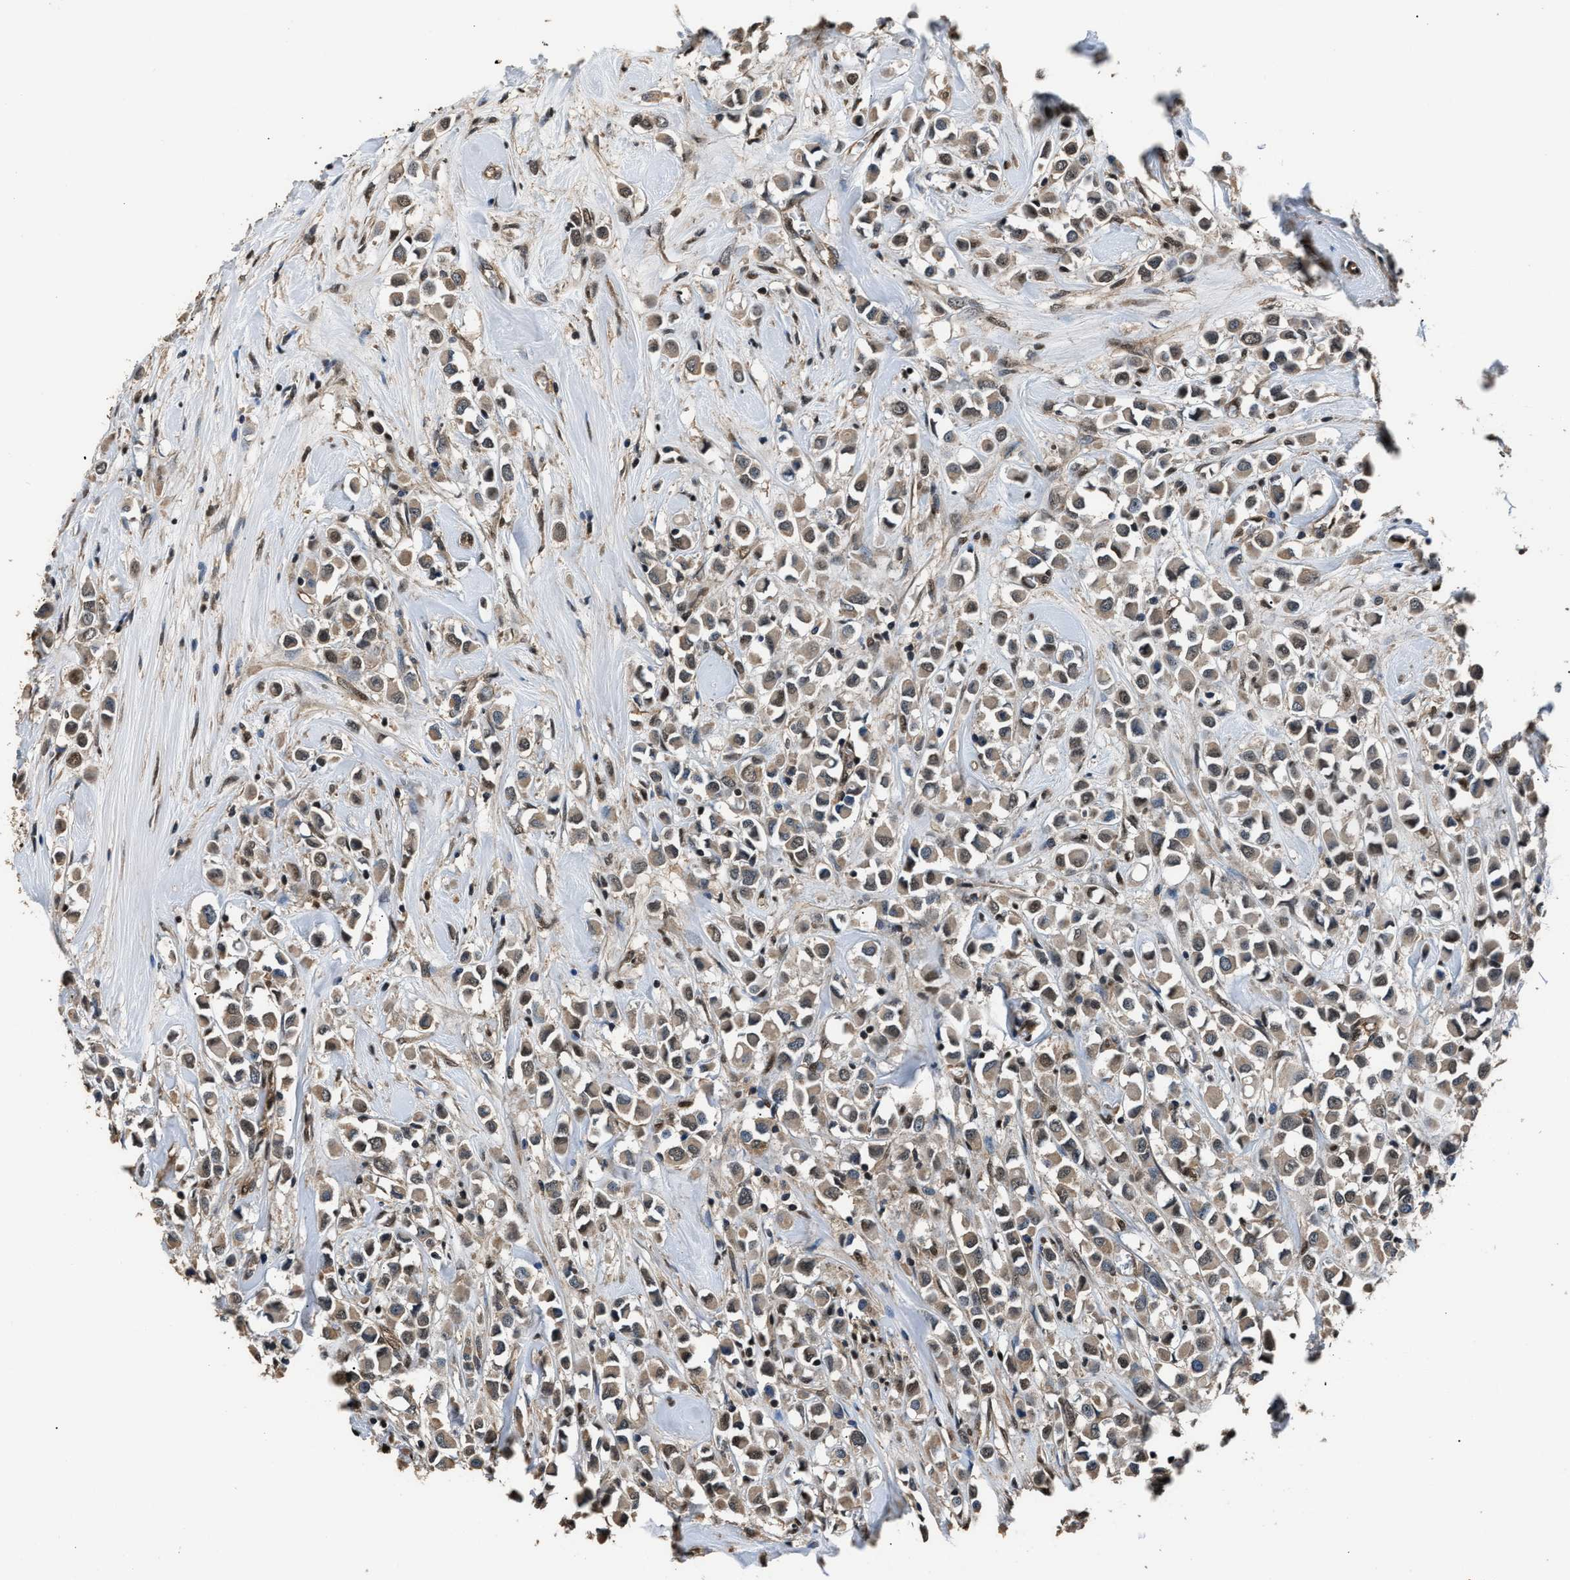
{"staining": {"intensity": "weak", "quantity": ">75%", "location": "cytoplasmic/membranous,nuclear"}, "tissue": "breast cancer", "cell_type": "Tumor cells", "image_type": "cancer", "snomed": [{"axis": "morphology", "description": "Duct carcinoma"}, {"axis": "topography", "description": "Breast"}], "caption": "Breast cancer (invasive ductal carcinoma) was stained to show a protein in brown. There is low levels of weak cytoplasmic/membranous and nuclear positivity in approximately >75% of tumor cells.", "gene": "DFFA", "patient": {"sex": "female", "age": 61}}